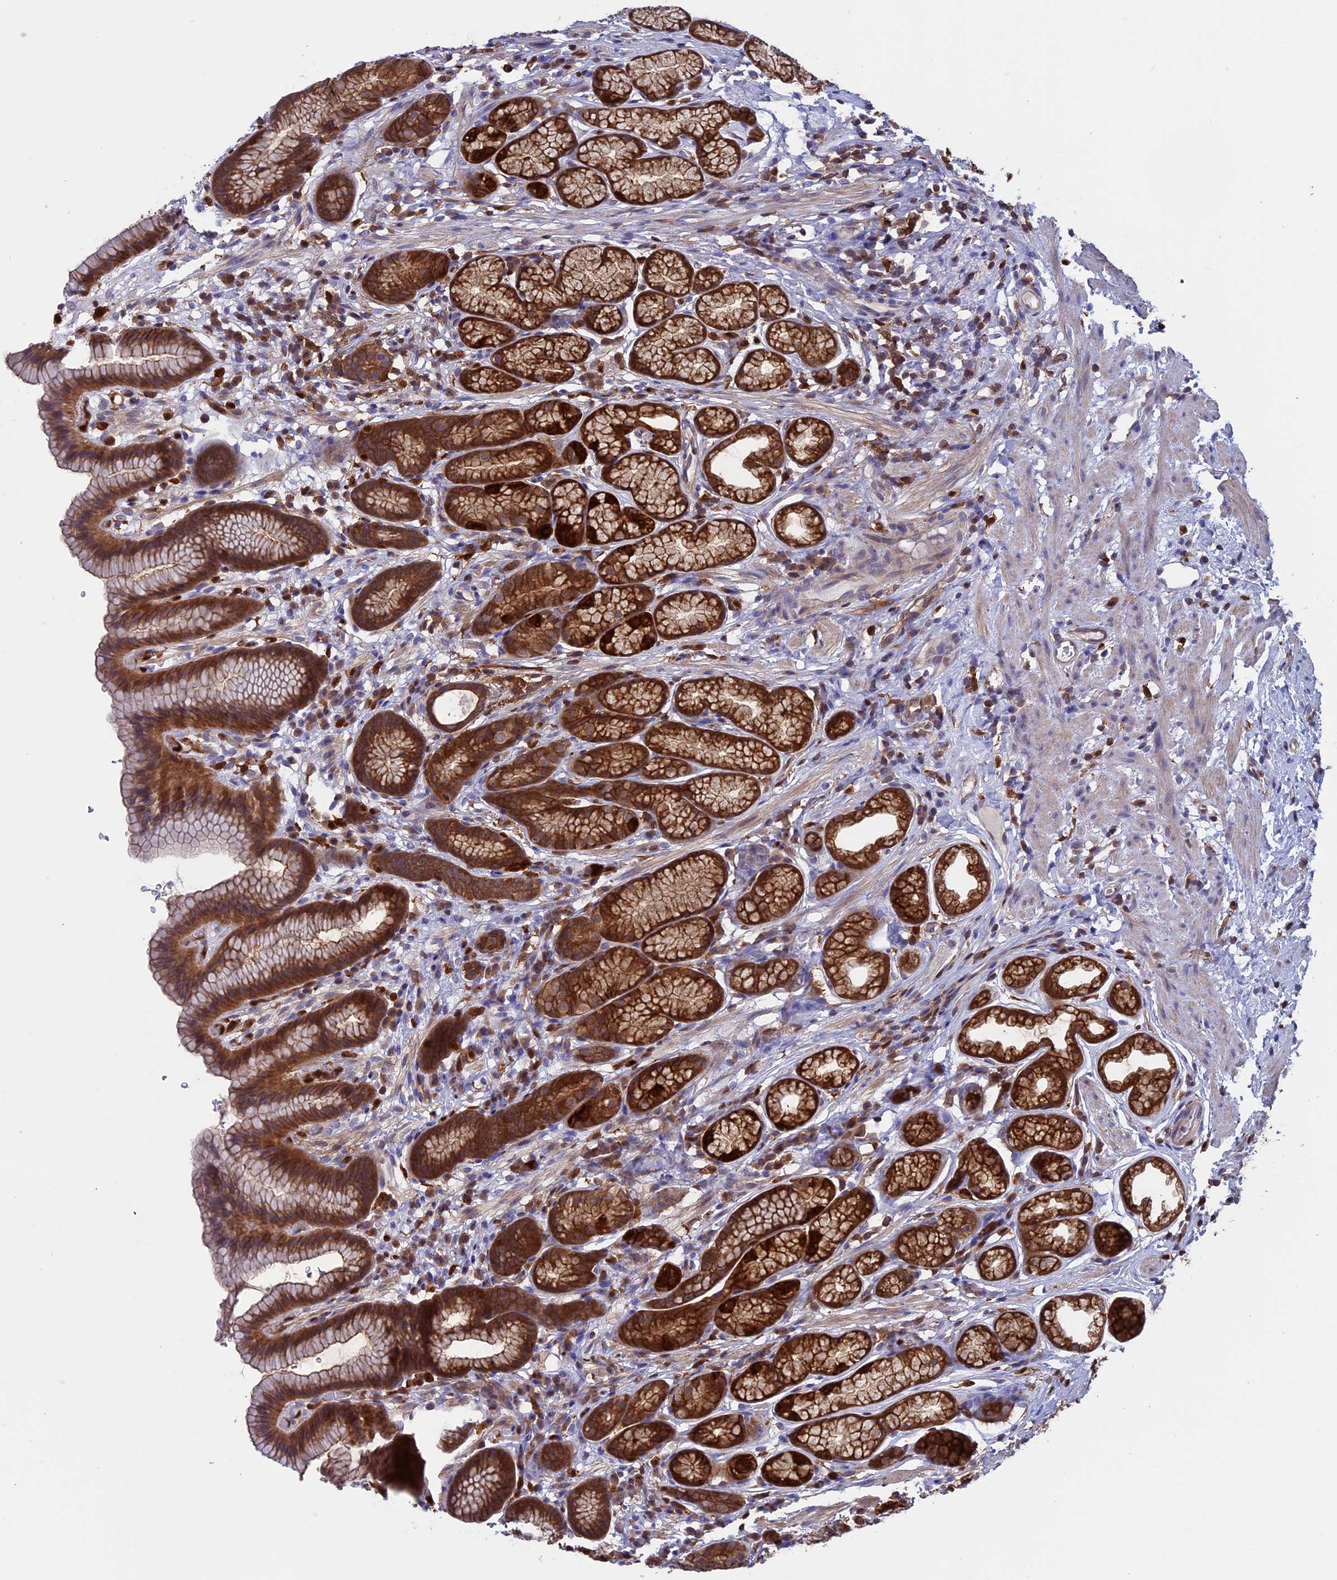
{"staining": {"intensity": "strong", "quantity": ">75%", "location": "cytoplasmic/membranous"}, "tissue": "stomach", "cell_type": "Glandular cells", "image_type": "normal", "snomed": [{"axis": "morphology", "description": "Normal tissue, NOS"}, {"axis": "topography", "description": "Stomach"}], "caption": "Normal stomach displays strong cytoplasmic/membranous expression in about >75% of glandular cells, visualized by immunohistochemistry. (Brightfield microscopy of DAB IHC at high magnification).", "gene": "ARHGAP18", "patient": {"sex": "male", "age": 42}}